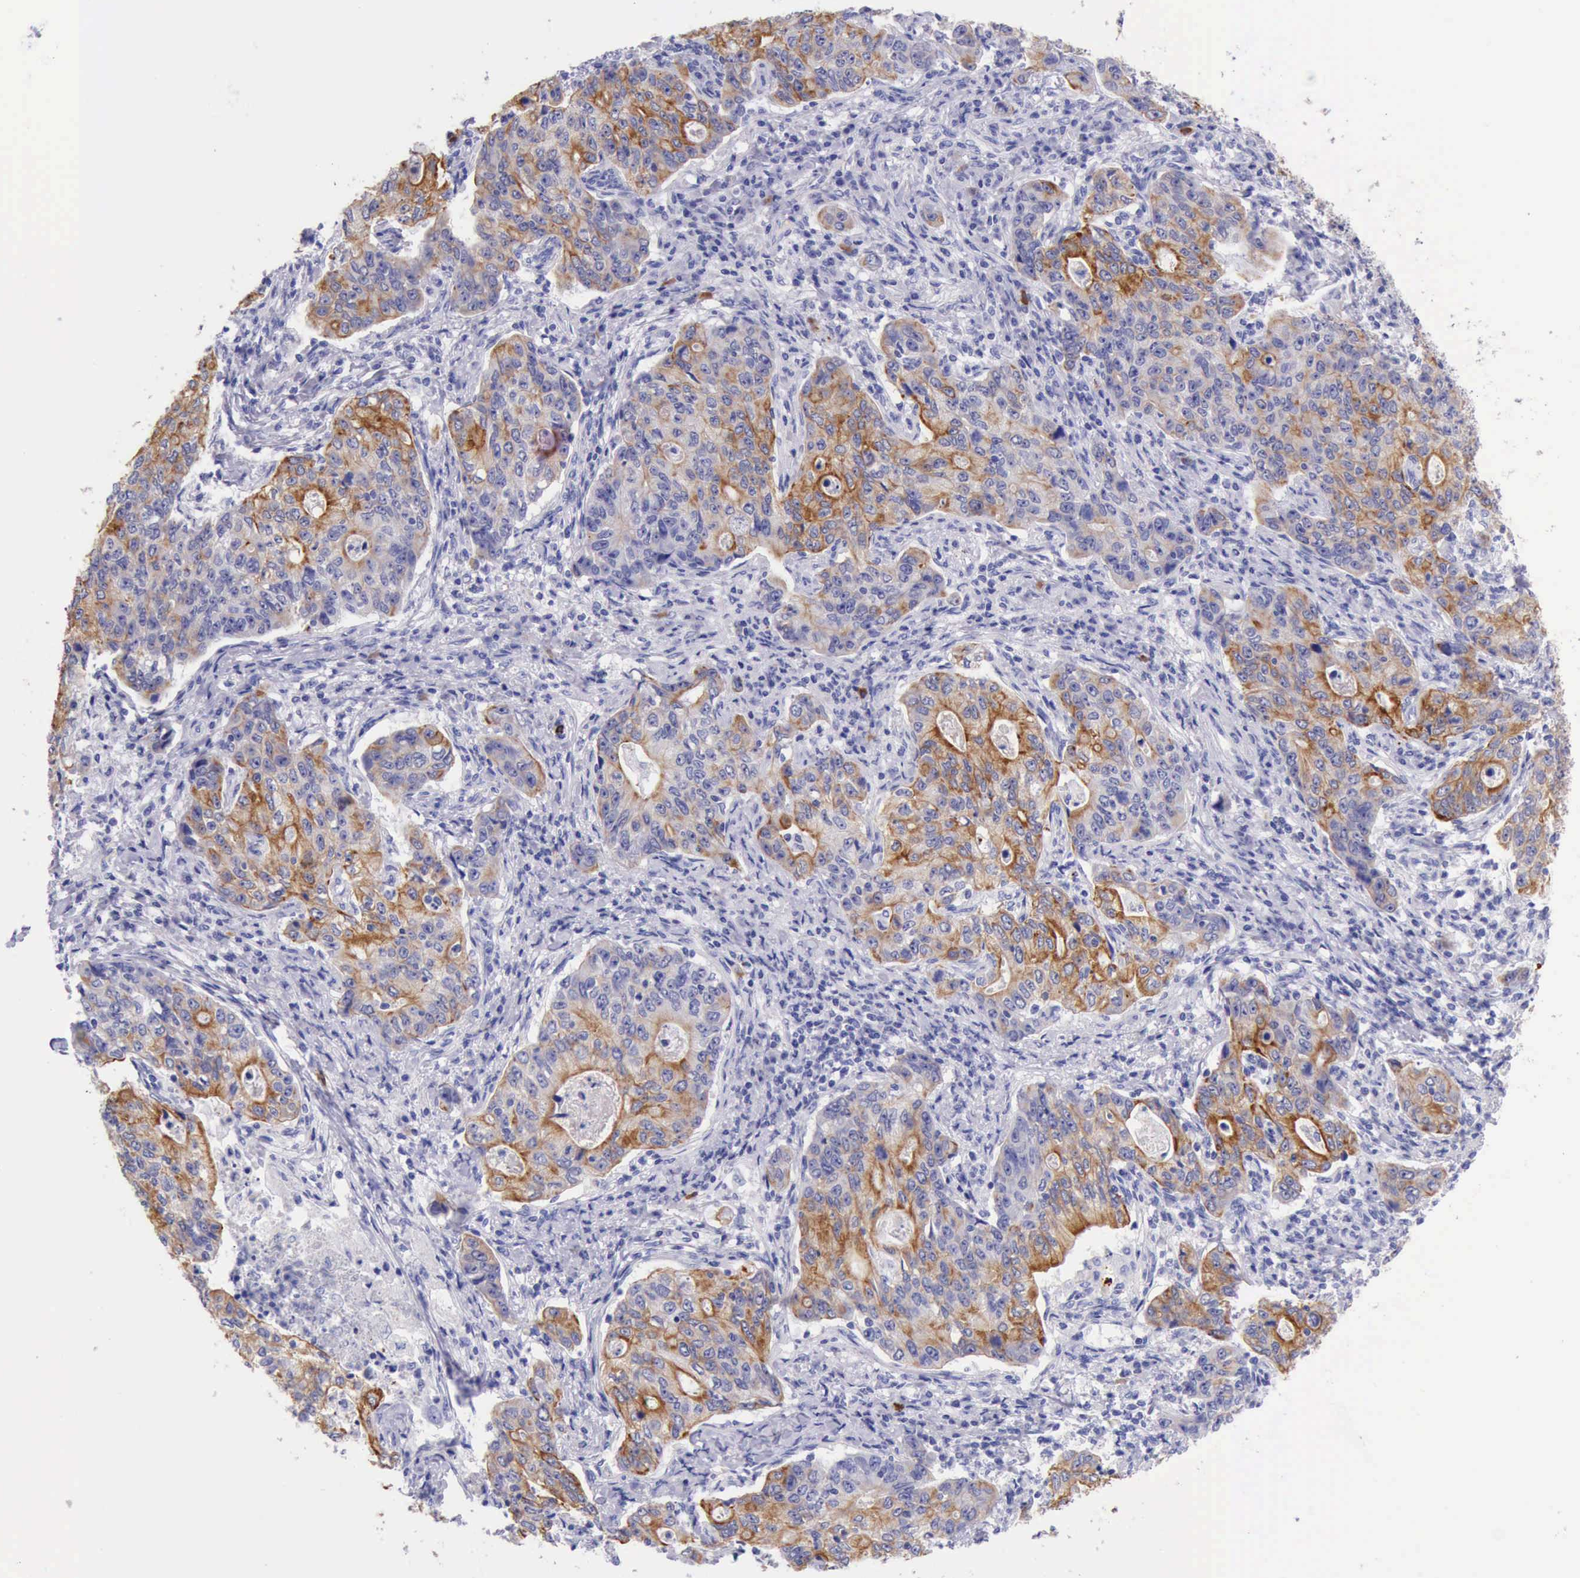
{"staining": {"intensity": "moderate", "quantity": "25%-75%", "location": "cytoplasmic/membranous"}, "tissue": "stomach cancer", "cell_type": "Tumor cells", "image_type": "cancer", "snomed": [{"axis": "morphology", "description": "Adenocarcinoma, NOS"}, {"axis": "topography", "description": "Esophagus"}, {"axis": "topography", "description": "Stomach"}], "caption": "Brown immunohistochemical staining in human stomach cancer reveals moderate cytoplasmic/membranous staining in about 25%-75% of tumor cells.", "gene": "KRT8", "patient": {"sex": "male", "age": 74}}